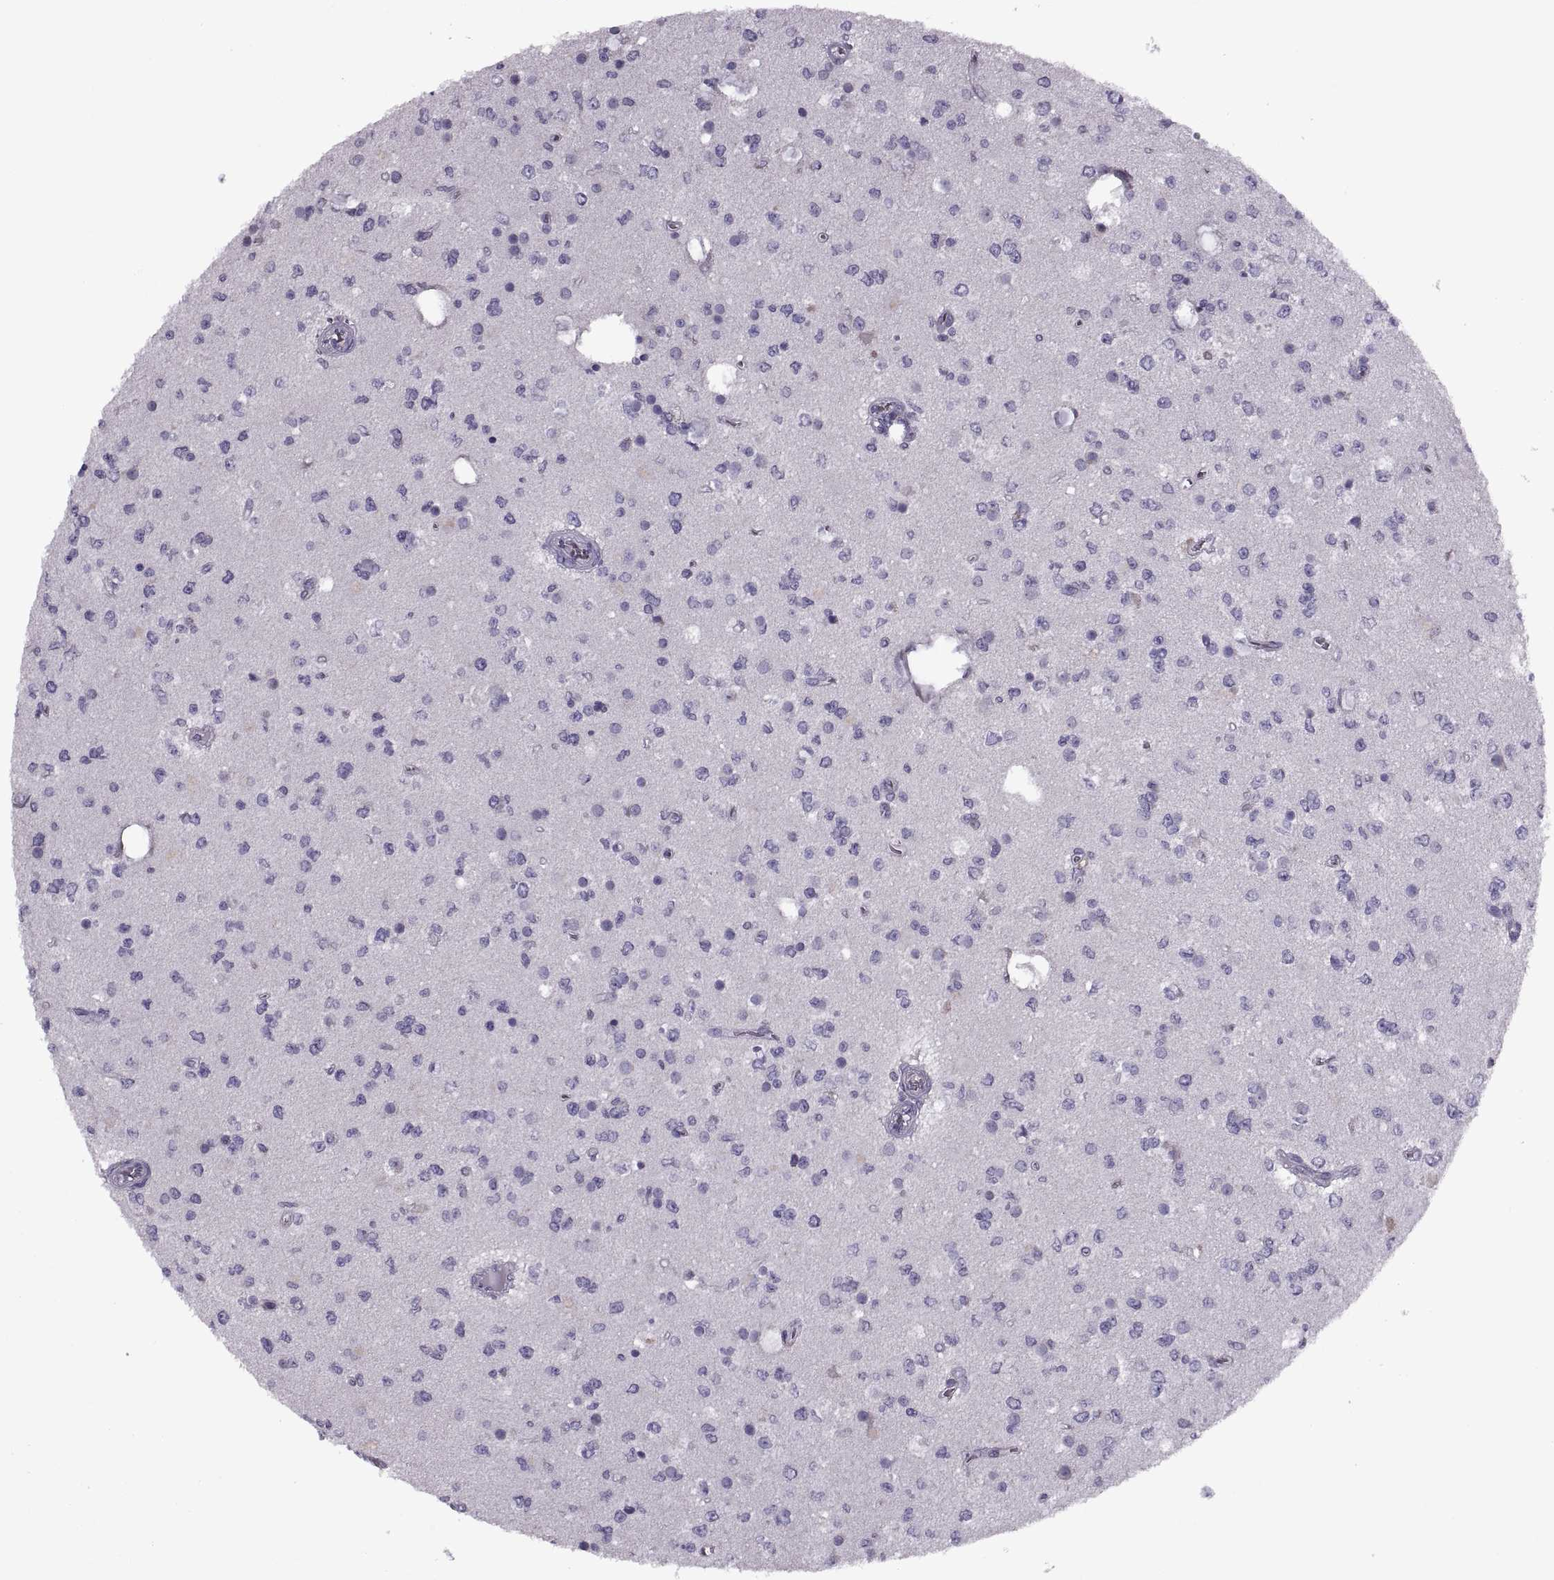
{"staining": {"intensity": "negative", "quantity": "none", "location": "none"}, "tissue": "glioma", "cell_type": "Tumor cells", "image_type": "cancer", "snomed": [{"axis": "morphology", "description": "Glioma, malignant, Low grade"}, {"axis": "topography", "description": "Brain"}], "caption": "A micrograph of glioma stained for a protein displays no brown staining in tumor cells.", "gene": "LETM2", "patient": {"sex": "female", "age": 45}}